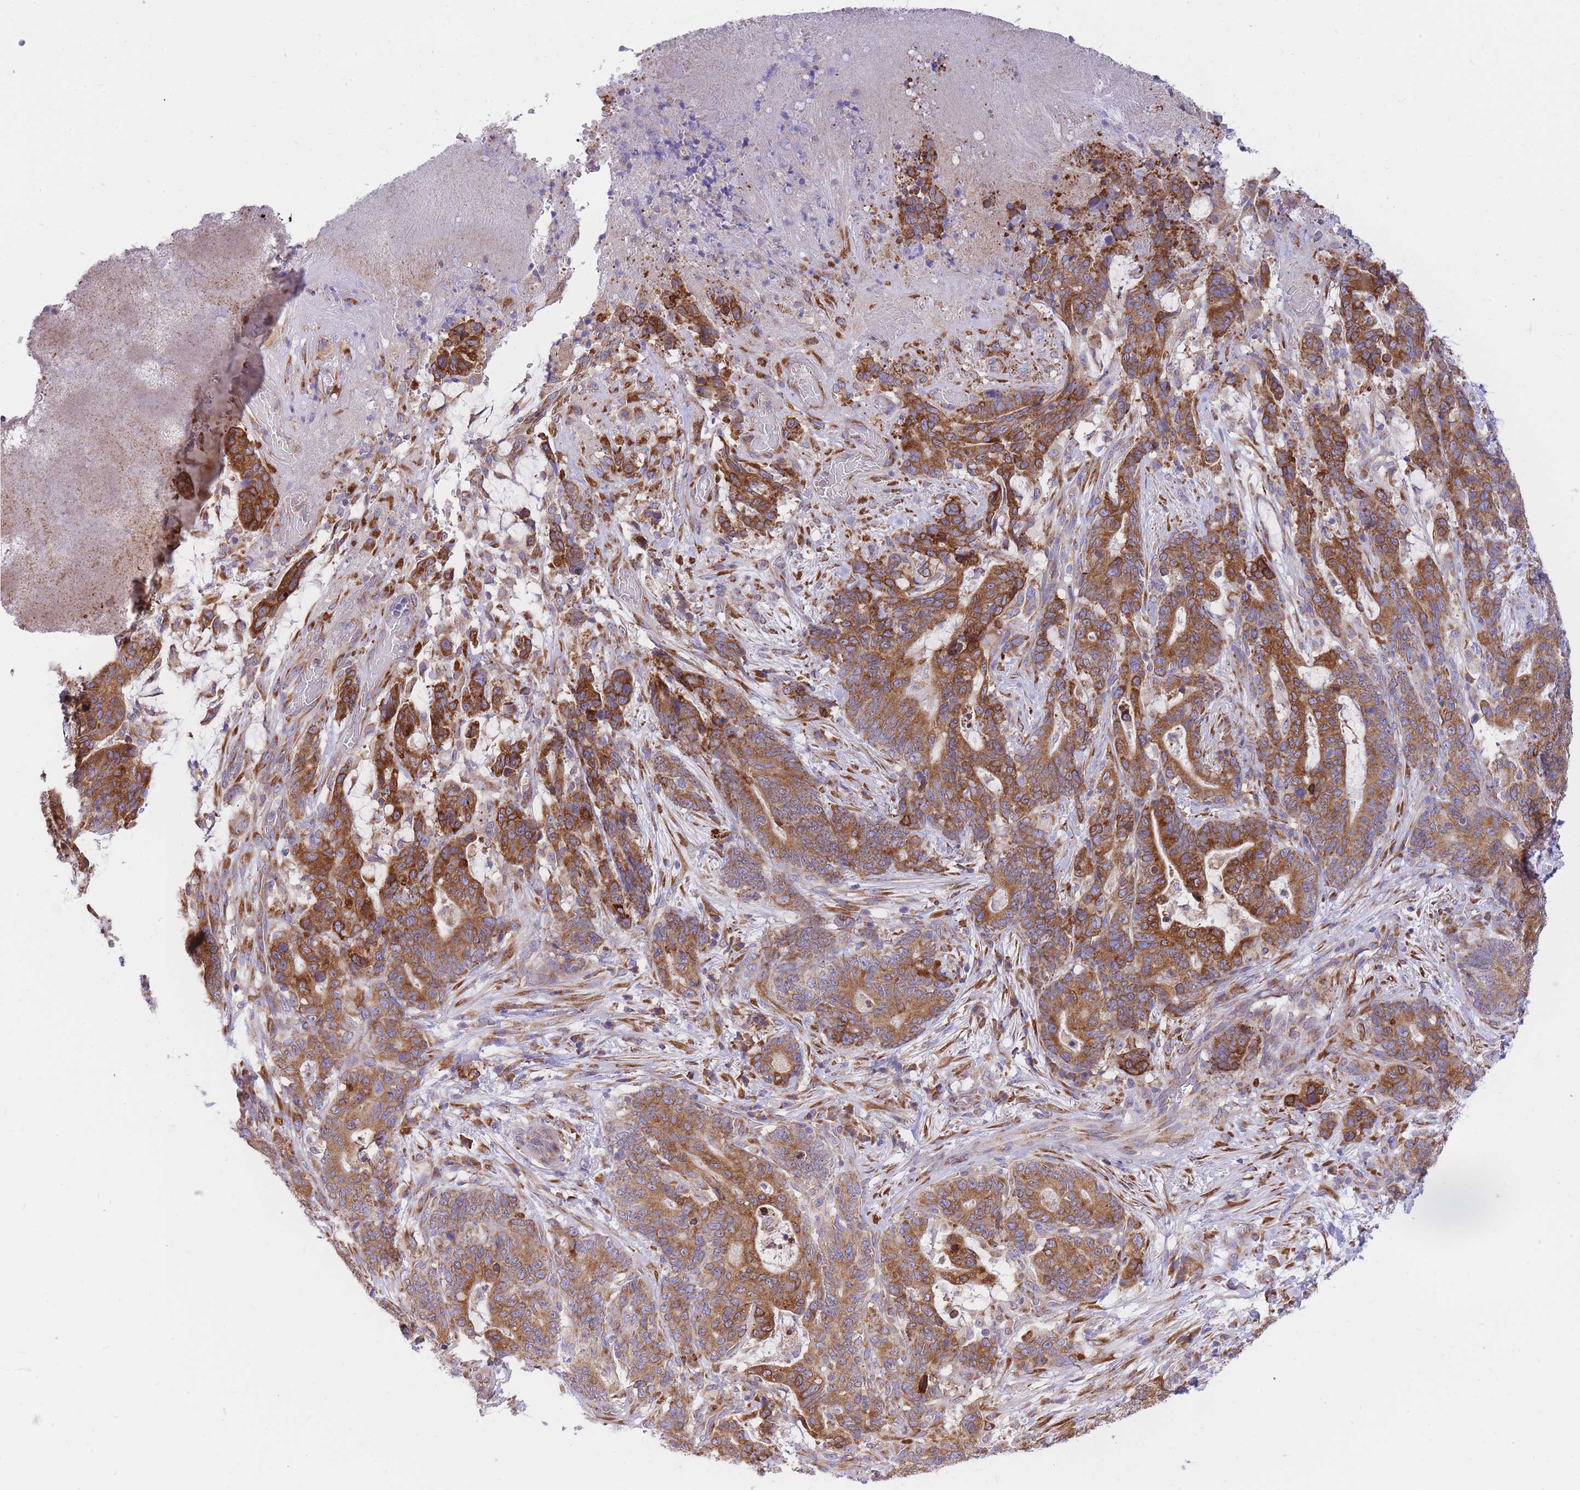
{"staining": {"intensity": "moderate", "quantity": ">75%", "location": "cytoplasmic/membranous"}, "tissue": "stomach cancer", "cell_type": "Tumor cells", "image_type": "cancer", "snomed": [{"axis": "morphology", "description": "Normal tissue, NOS"}, {"axis": "morphology", "description": "Adenocarcinoma, NOS"}, {"axis": "topography", "description": "Stomach"}], "caption": "This is an image of immunohistochemistry (IHC) staining of stomach cancer, which shows moderate expression in the cytoplasmic/membranous of tumor cells.", "gene": "GBP7", "patient": {"sex": "female", "age": 64}}